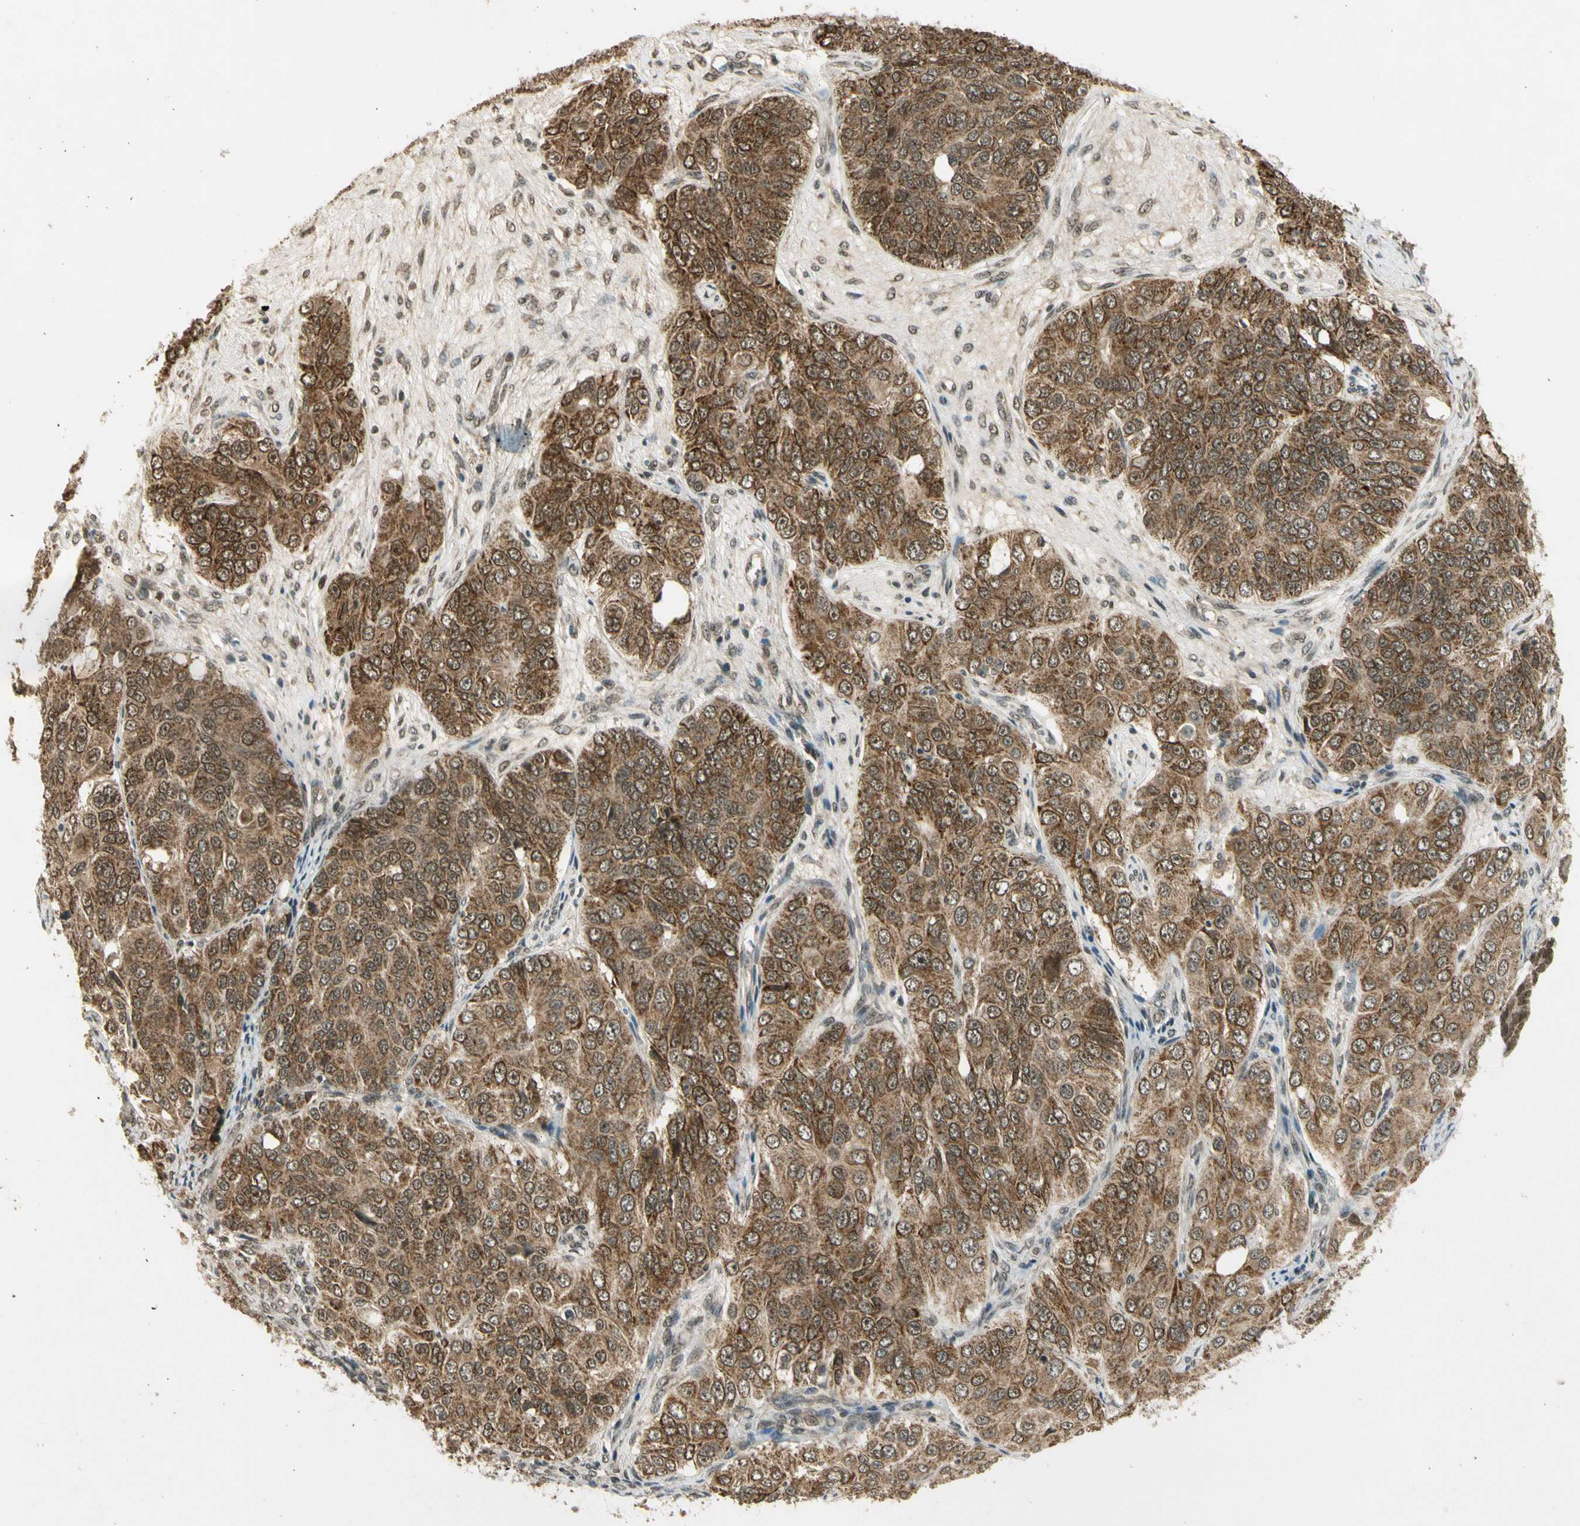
{"staining": {"intensity": "moderate", "quantity": ">75%", "location": "cytoplasmic/membranous,nuclear"}, "tissue": "ovarian cancer", "cell_type": "Tumor cells", "image_type": "cancer", "snomed": [{"axis": "morphology", "description": "Carcinoma, endometroid"}, {"axis": "topography", "description": "Ovary"}], "caption": "Immunohistochemistry of endometroid carcinoma (ovarian) displays medium levels of moderate cytoplasmic/membranous and nuclear positivity in approximately >75% of tumor cells. The staining is performed using DAB (3,3'-diaminobenzidine) brown chromogen to label protein expression. The nuclei are counter-stained blue using hematoxylin.", "gene": "ZNF135", "patient": {"sex": "female", "age": 51}}